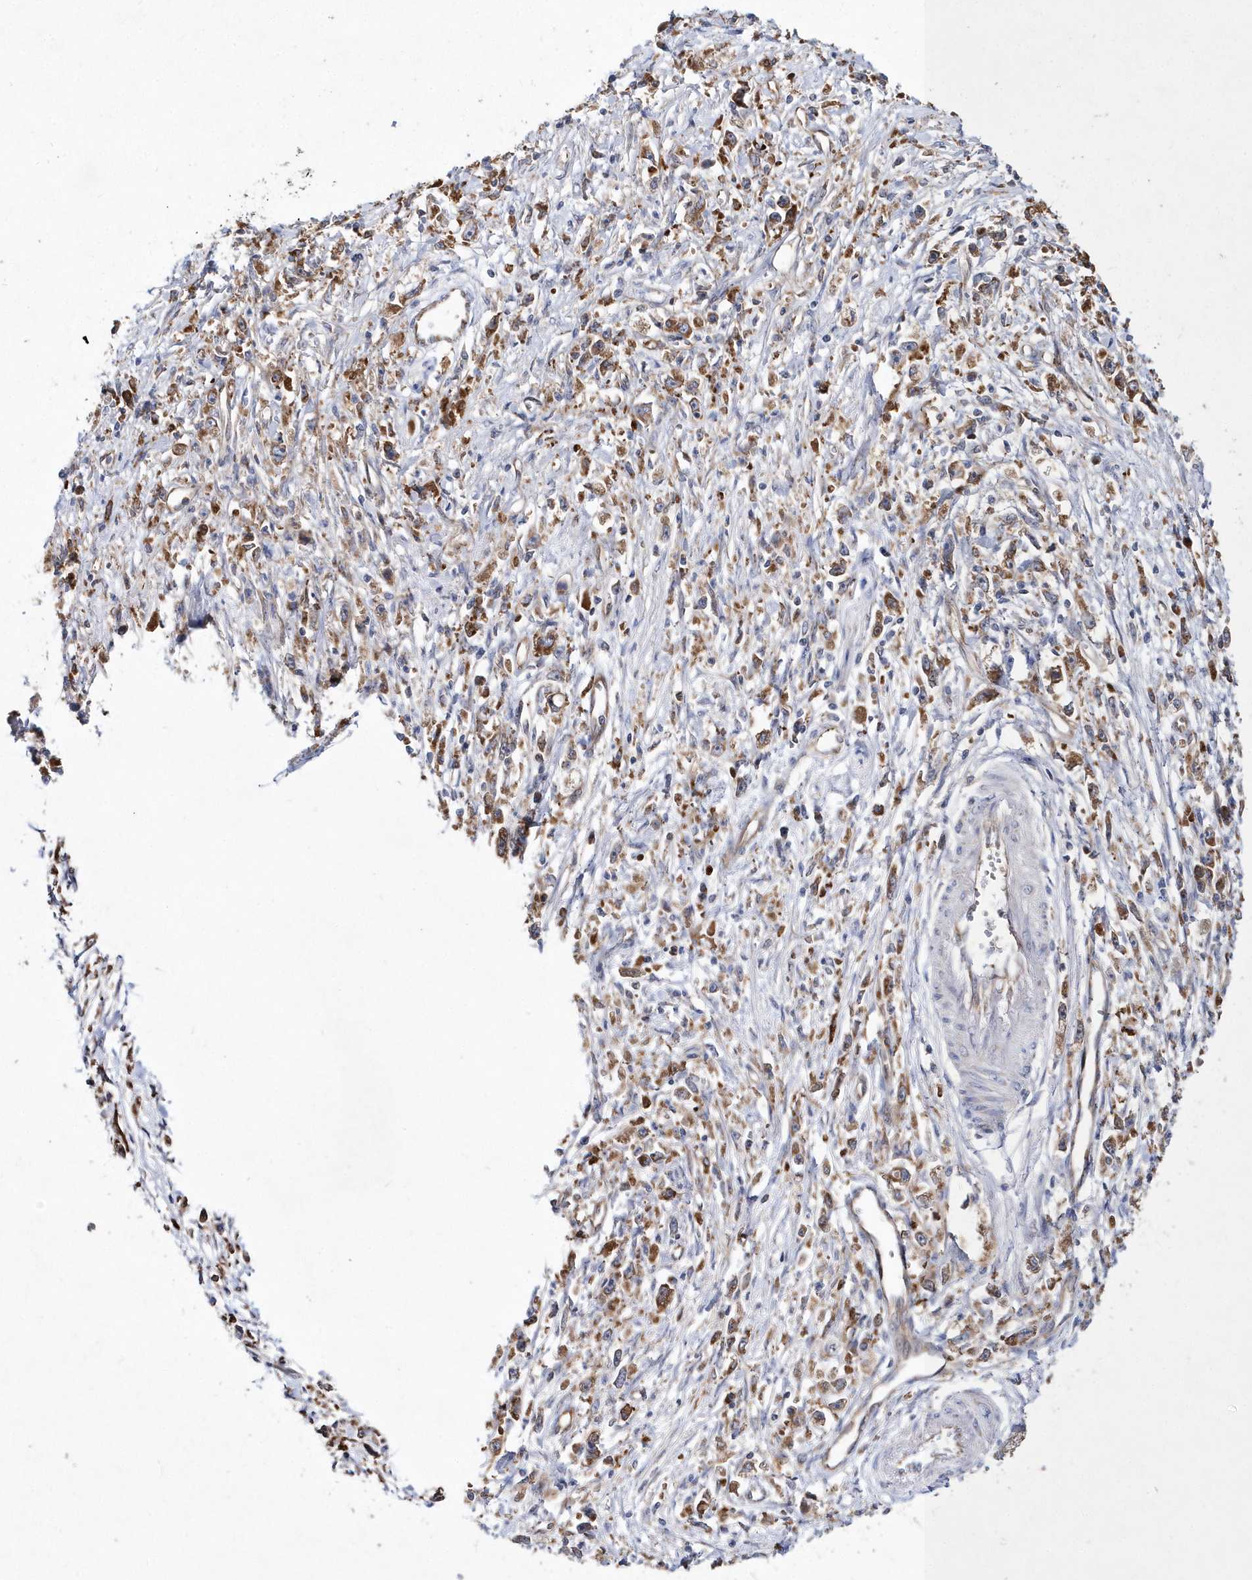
{"staining": {"intensity": "moderate", "quantity": ">75%", "location": "cytoplasmic/membranous"}, "tissue": "stomach cancer", "cell_type": "Tumor cells", "image_type": "cancer", "snomed": [{"axis": "morphology", "description": "Adenocarcinoma, NOS"}, {"axis": "topography", "description": "Stomach"}], "caption": "Protein expression analysis of stomach cancer (adenocarcinoma) shows moderate cytoplasmic/membranous staining in approximately >75% of tumor cells. (DAB (3,3'-diaminobenzidine) IHC with brightfield microscopy, high magnification).", "gene": "JKAMP", "patient": {"sex": "female", "age": 59}}